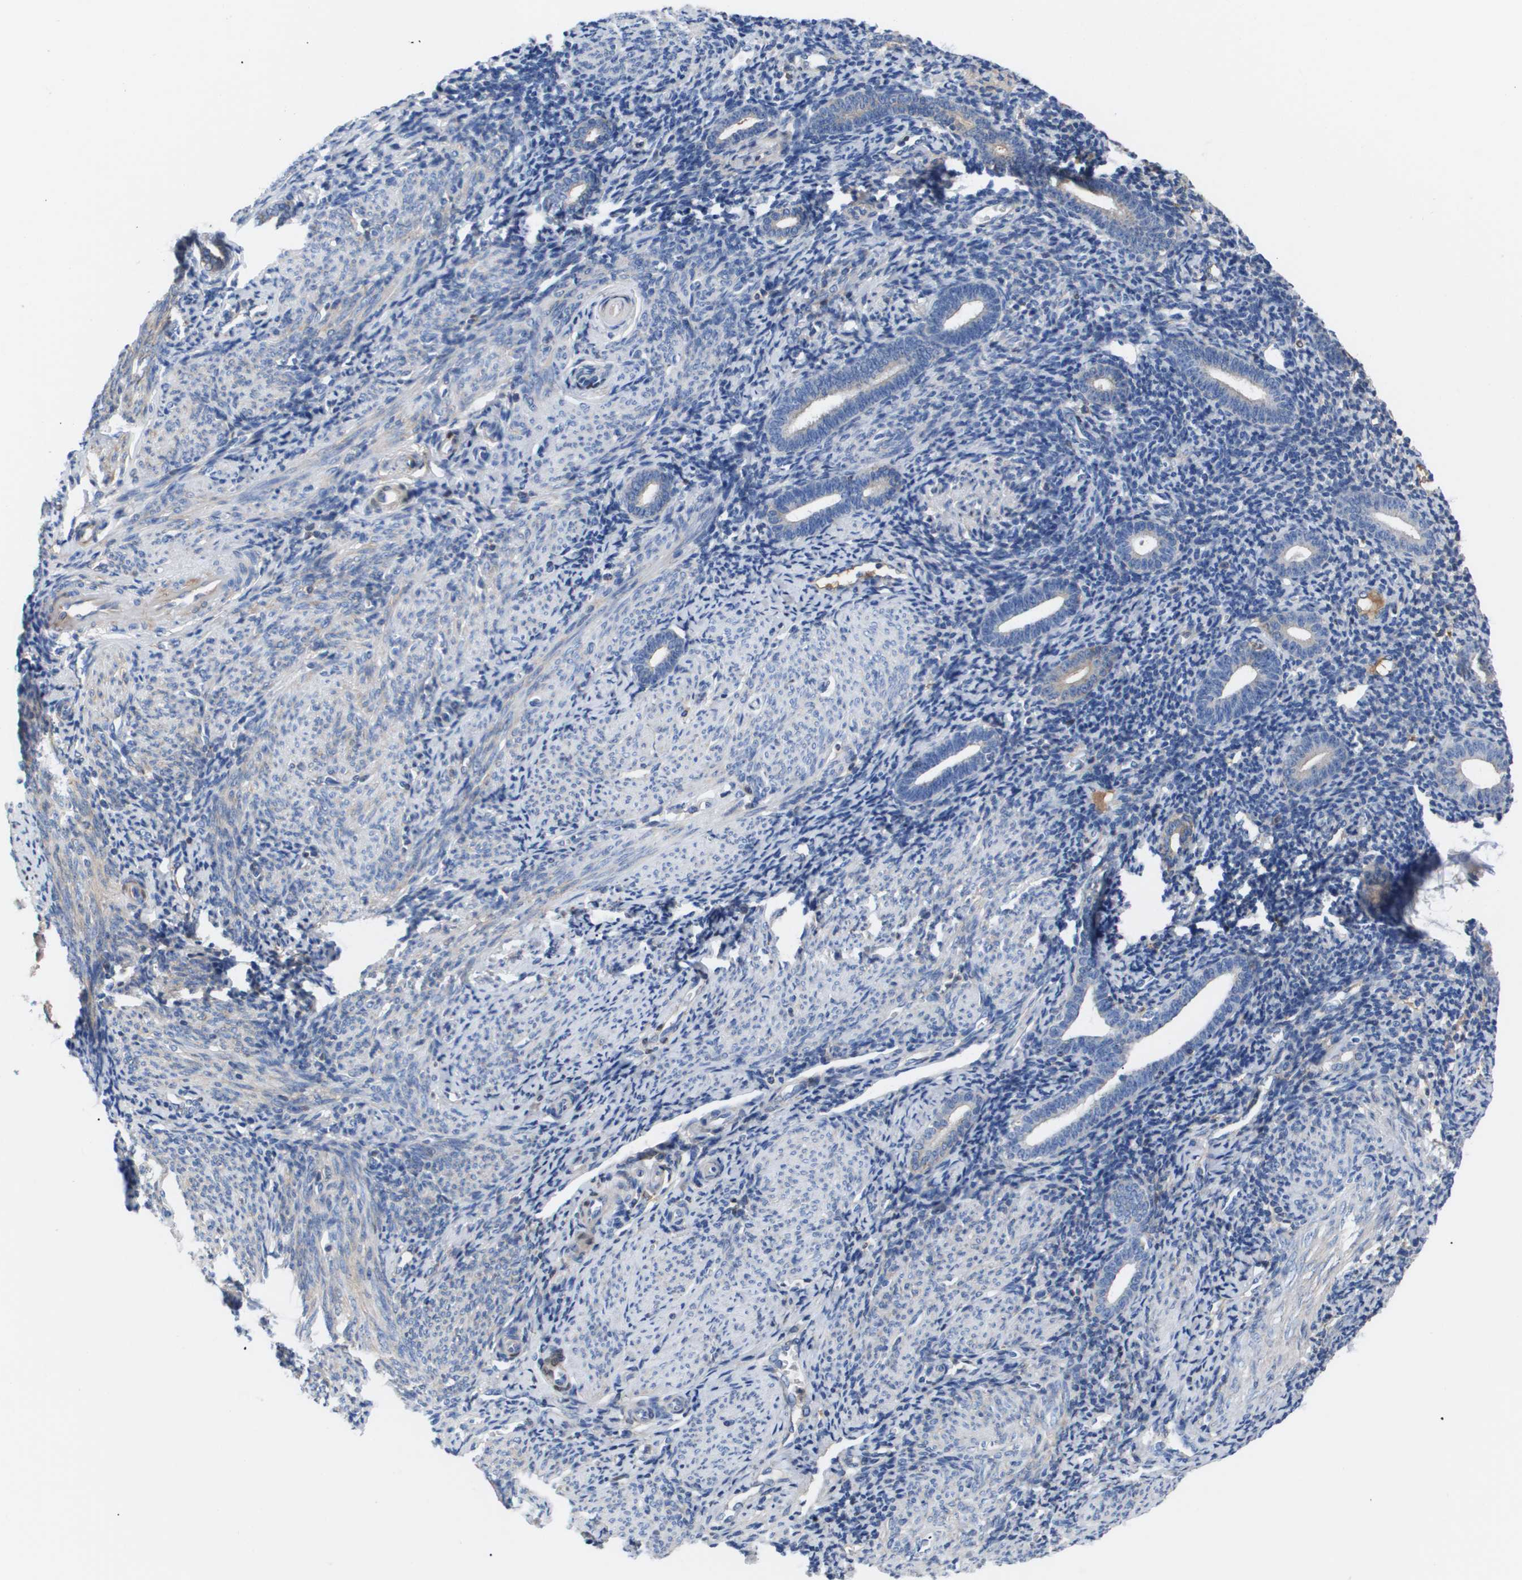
{"staining": {"intensity": "negative", "quantity": "none", "location": "none"}, "tissue": "endometrium", "cell_type": "Cells in endometrial stroma", "image_type": "normal", "snomed": [{"axis": "morphology", "description": "Normal tissue, NOS"}, {"axis": "topography", "description": "Endometrium"}], "caption": "Immunohistochemistry (IHC) of normal human endometrium shows no expression in cells in endometrial stroma.", "gene": "SERPINA6", "patient": {"sex": "female", "age": 50}}